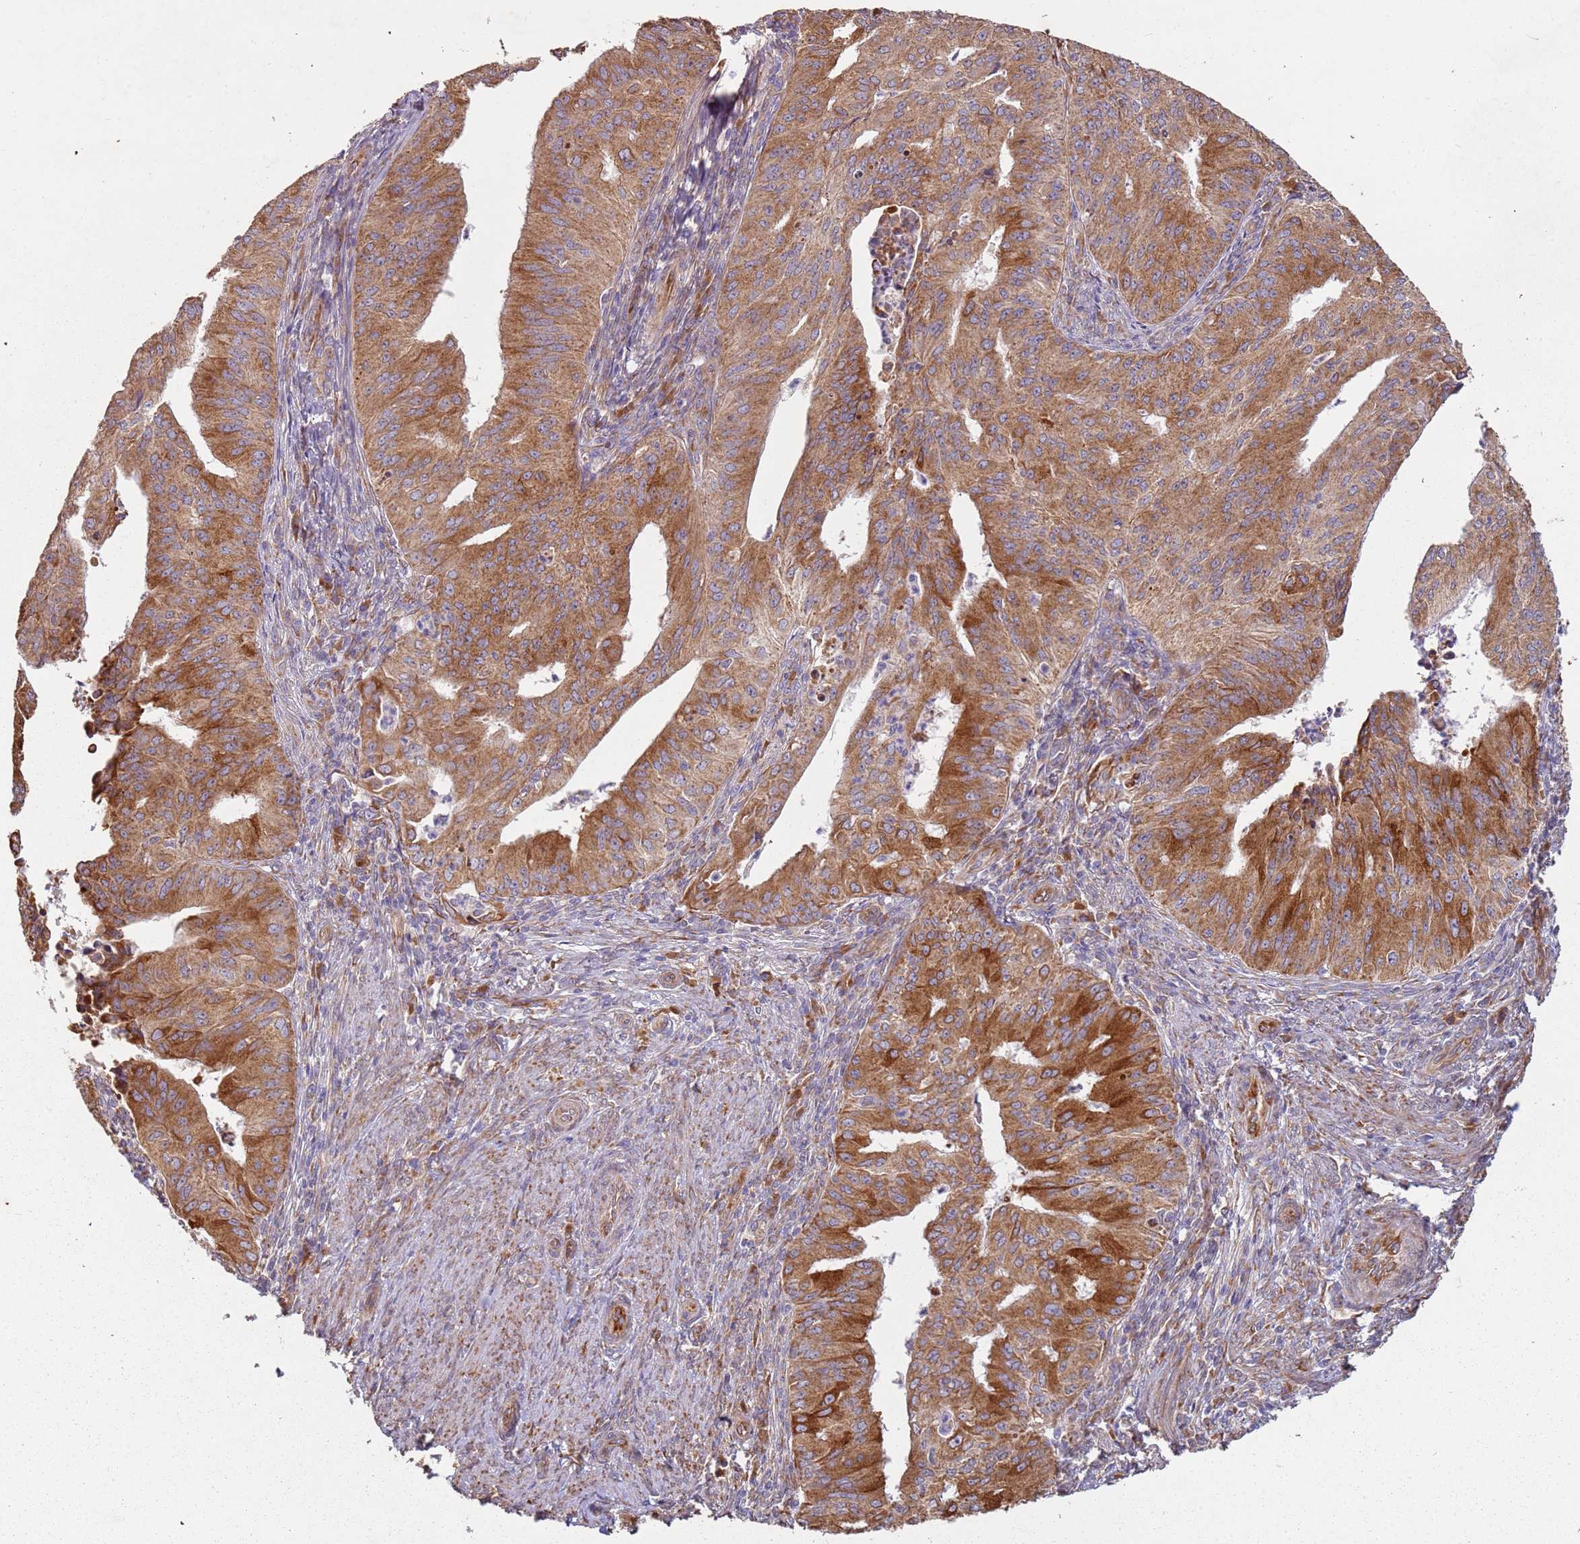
{"staining": {"intensity": "moderate", "quantity": ">75%", "location": "cytoplasmic/membranous"}, "tissue": "endometrial cancer", "cell_type": "Tumor cells", "image_type": "cancer", "snomed": [{"axis": "morphology", "description": "Adenocarcinoma, NOS"}, {"axis": "topography", "description": "Endometrium"}], "caption": "Immunohistochemistry (IHC) of endometrial adenocarcinoma exhibits medium levels of moderate cytoplasmic/membranous staining in approximately >75% of tumor cells.", "gene": "ARFRP1", "patient": {"sex": "female", "age": 50}}